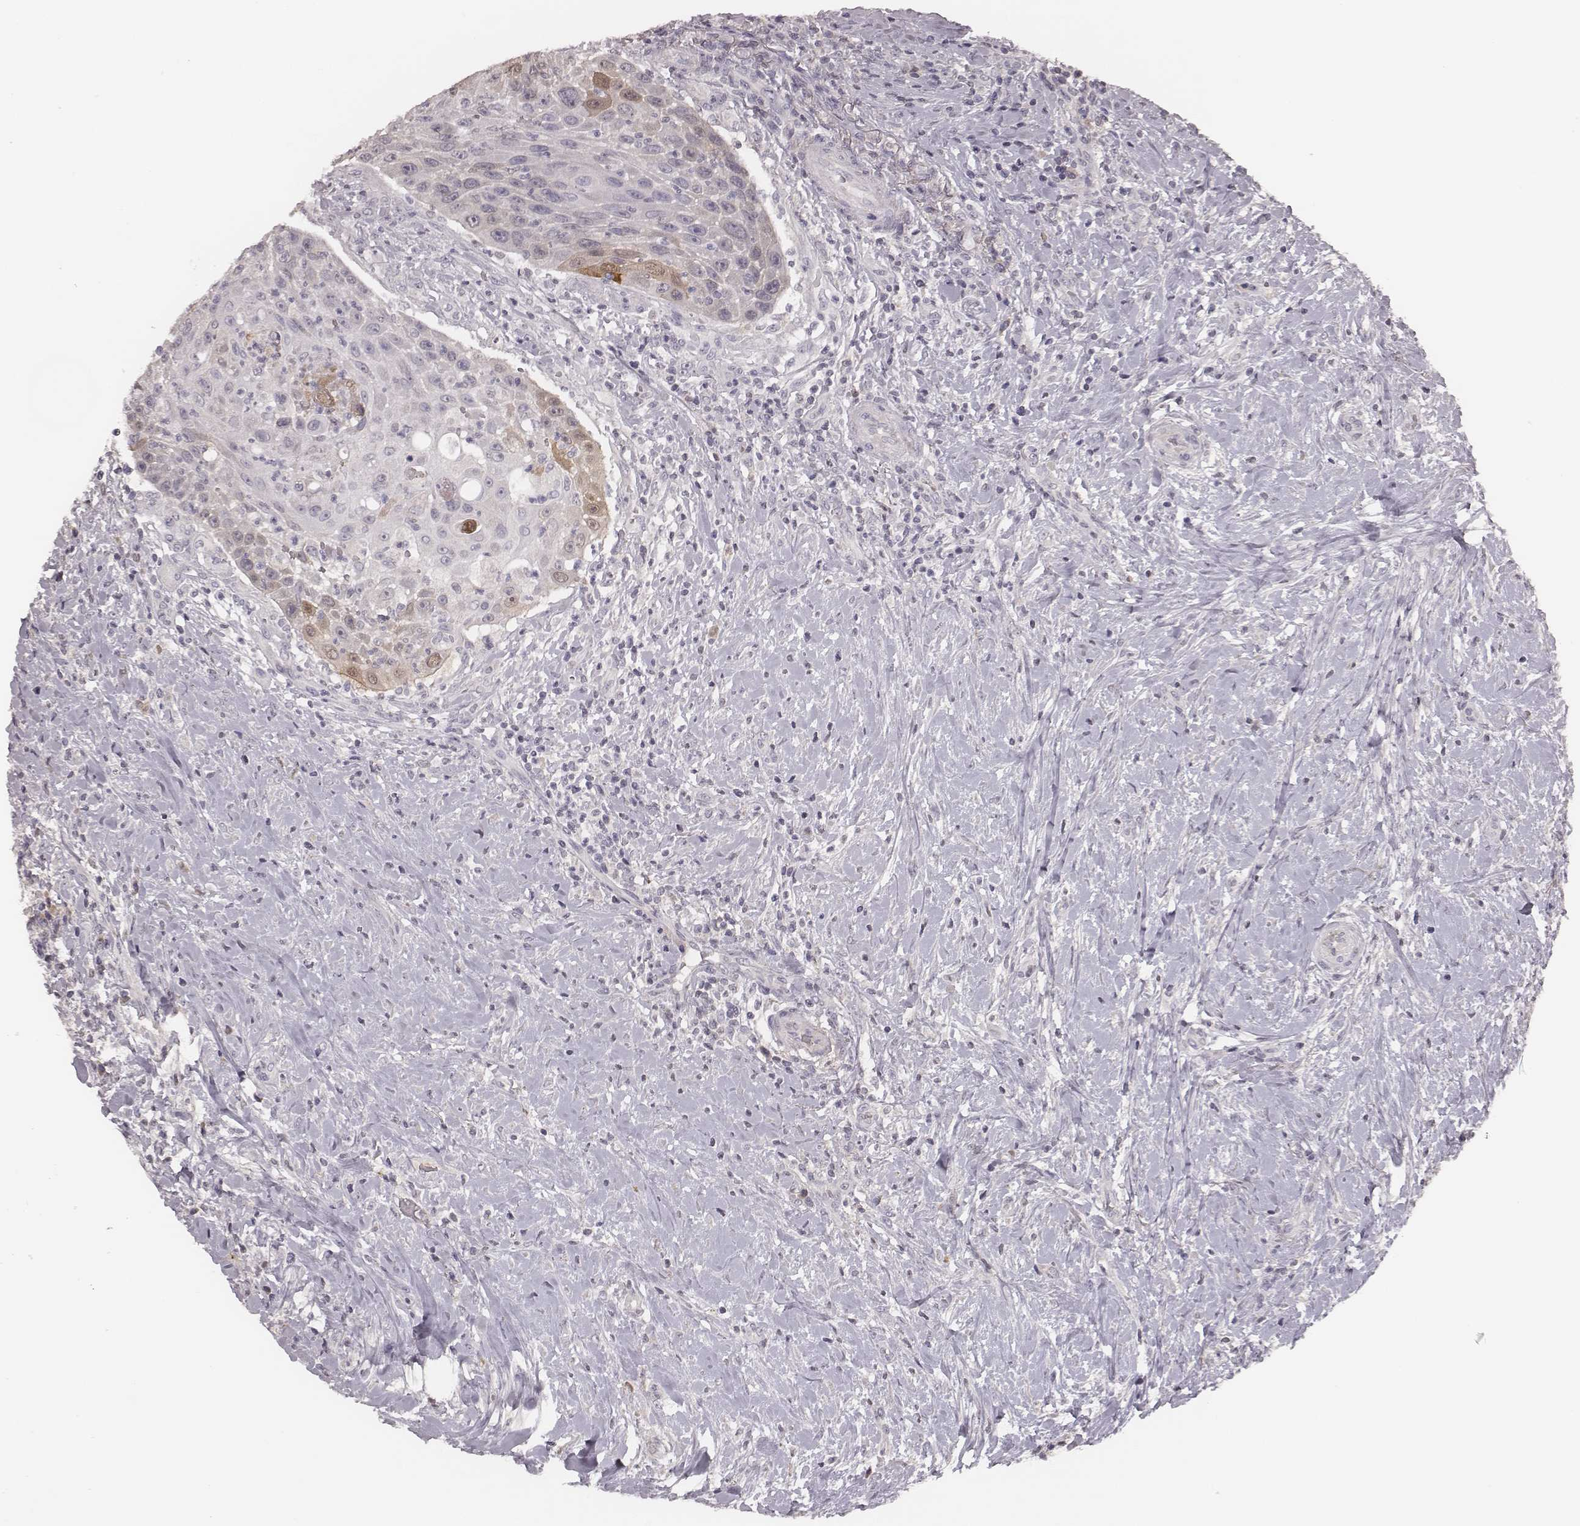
{"staining": {"intensity": "weak", "quantity": "<25%", "location": "cytoplasmic/membranous"}, "tissue": "head and neck cancer", "cell_type": "Tumor cells", "image_type": "cancer", "snomed": [{"axis": "morphology", "description": "Squamous cell carcinoma, NOS"}, {"axis": "topography", "description": "Head-Neck"}], "caption": "Micrograph shows no significant protein positivity in tumor cells of head and neck cancer (squamous cell carcinoma). The staining is performed using DAB brown chromogen with nuclei counter-stained in using hematoxylin.", "gene": "TLX3", "patient": {"sex": "male", "age": 69}}